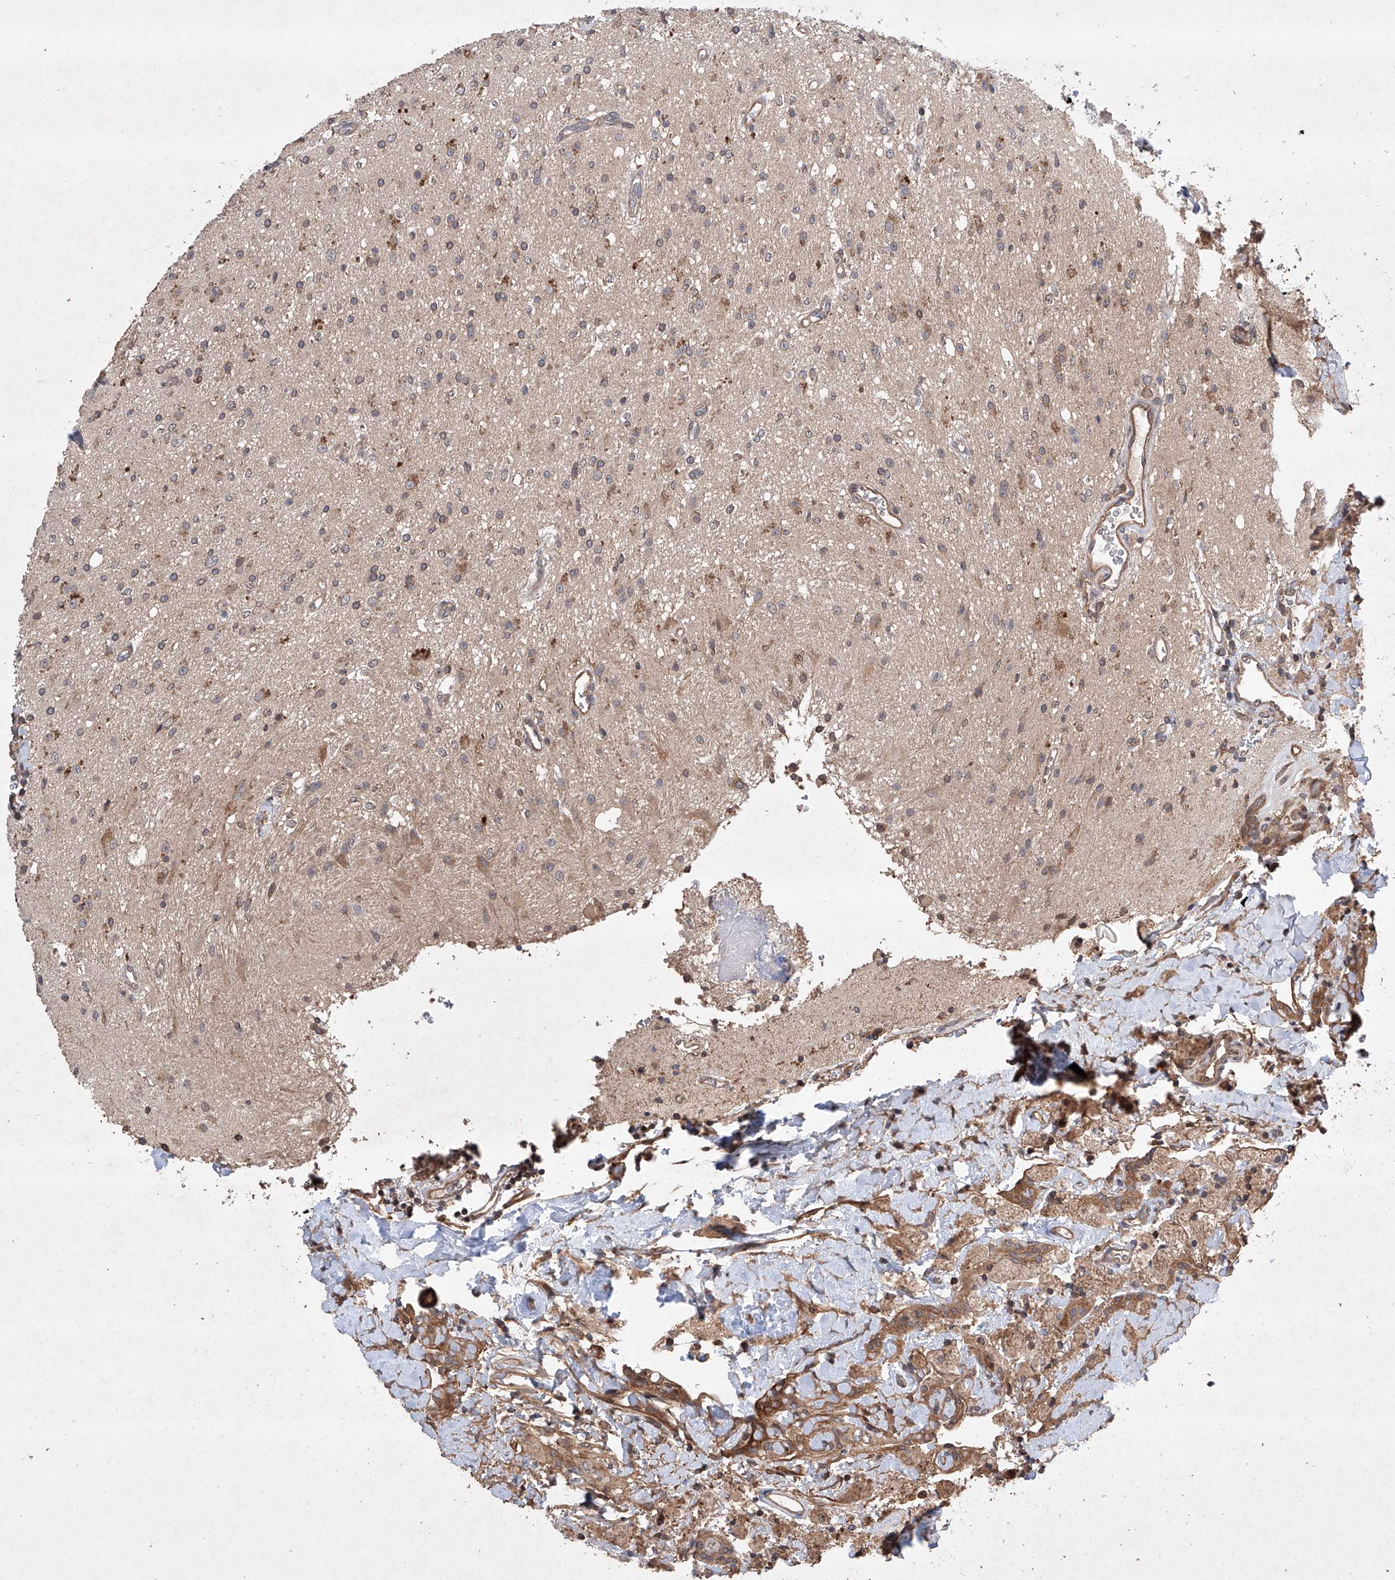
{"staining": {"intensity": "weak", "quantity": "25%-75%", "location": "cytoplasmic/membranous"}, "tissue": "glioma", "cell_type": "Tumor cells", "image_type": "cancer", "snomed": [{"axis": "morphology", "description": "Glioma, malignant, High grade"}, {"axis": "topography", "description": "Brain"}], "caption": "Immunohistochemical staining of glioma demonstrates low levels of weak cytoplasmic/membranous protein positivity in about 25%-75% of tumor cells. (IHC, brightfield microscopy, high magnification).", "gene": "LURAP1", "patient": {"sex": "male", "age": 34}}